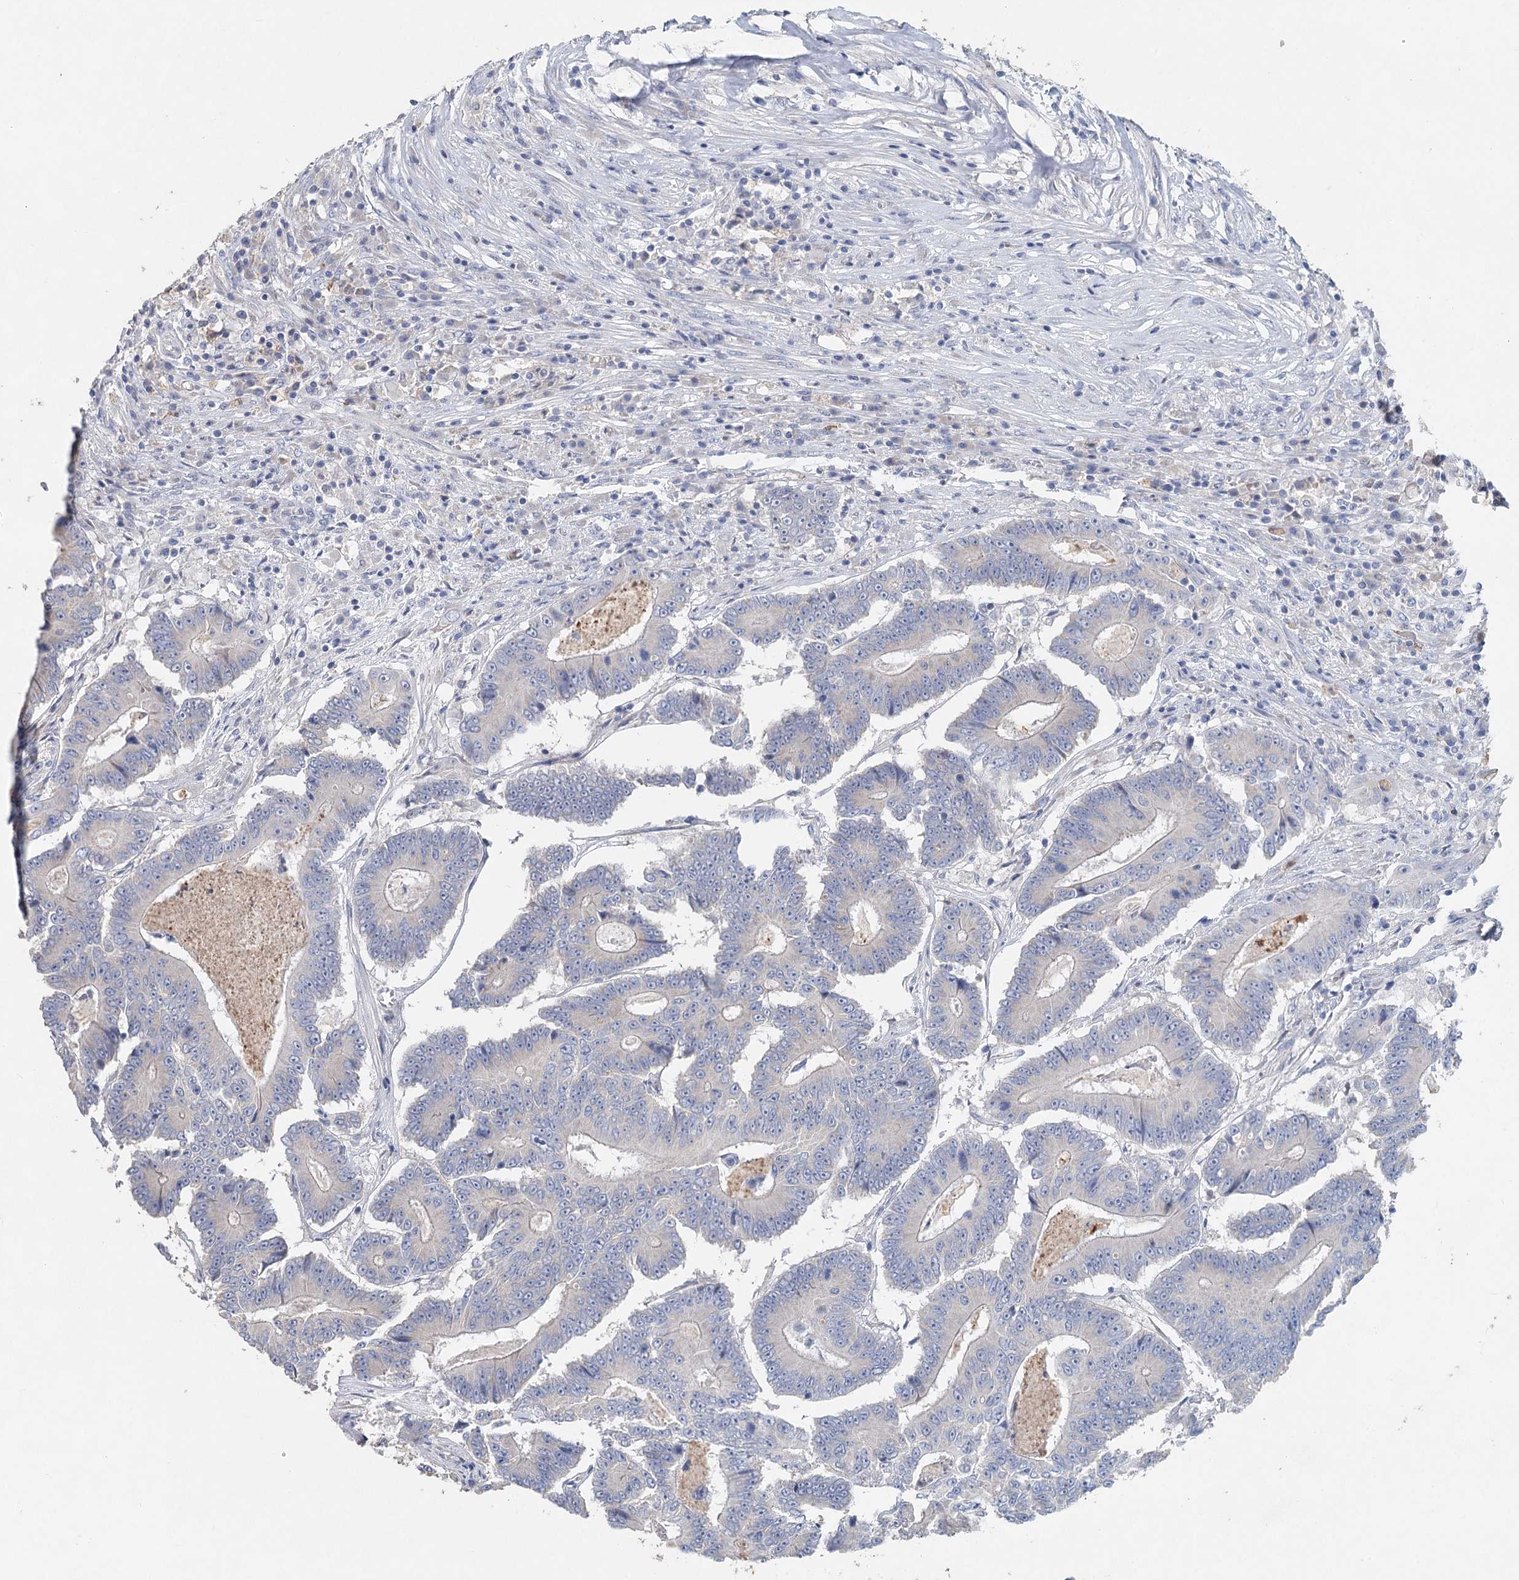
{"staining": {"intensity": "negative", "quantity": "none", "location": "none"}, "tissue": "colorectal cancer", "cell_type": "Tumor cells", "image_type": "cancer", "snomed": [{"axis": "morphology", "description": "Adenocarcinoma, NOS"}, {"axis": "topography", "description": "Colon"}], "caption": "Tumor cells show no significant protein positivity in adenocarcinoma (colorectal).", "gene": "MYL6B", "patient": {"sex": "male", "age": 83}}